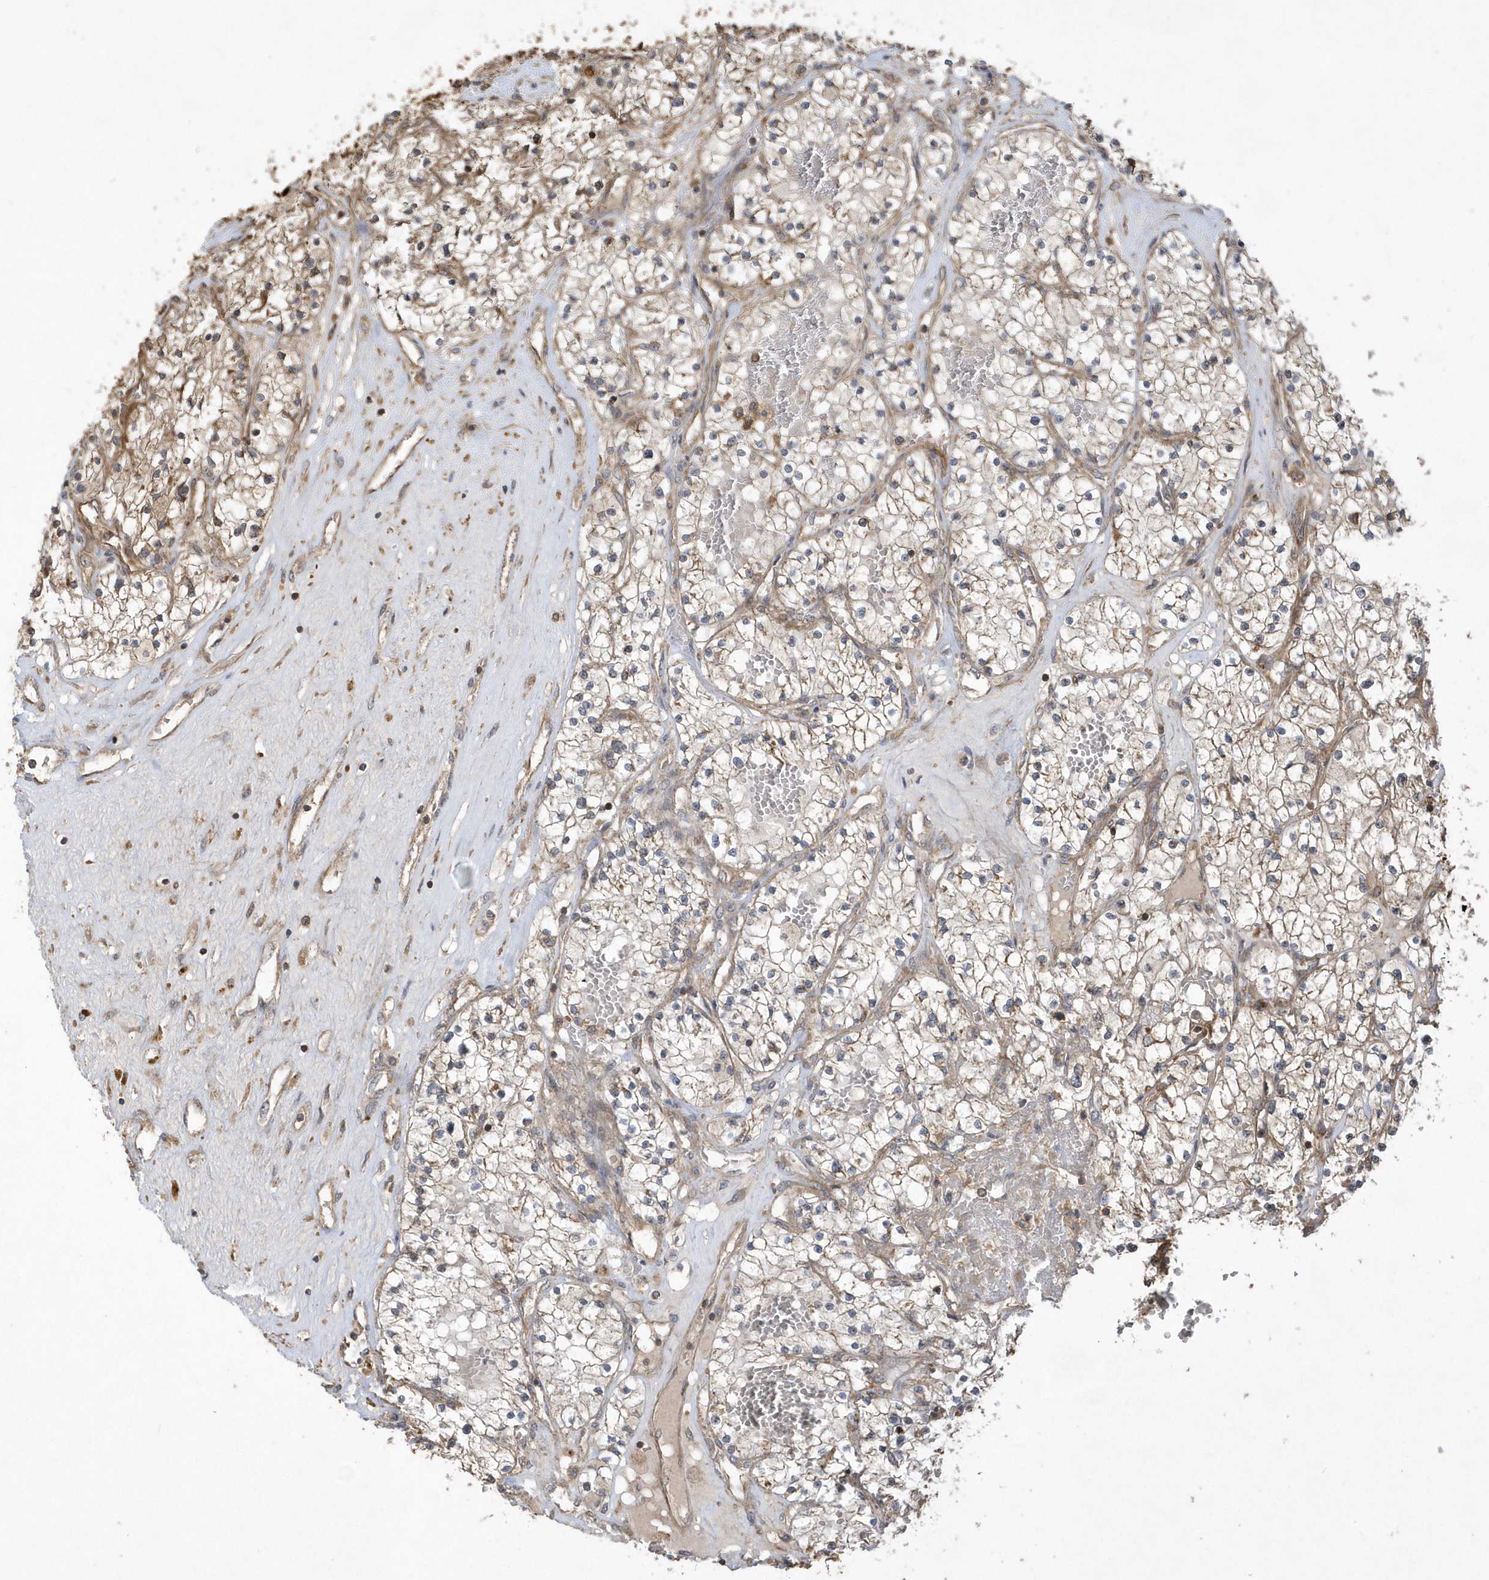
{"staining": {"intensity": "weak", "quantity": "25%-75%", "location": "cytoplasmic/membranous"}, "tissue": "renal cancer", "cell_type": "Tumor cells", "image_type": "cancer", "snomed": [{"axis": "morphology", "description": "Normal tissue, NOS"}, {"axis": "morphology", "description": "Adenocarcinoma, NOS"}, {"axis": "topography", "description": "Kidney"}], "caption": "Renal adenocarcinoma was stained to show a protein in brown. There is low levels of weak cytoplasmic/membranous staining in about 25%-75% of tumor cells.", "gene": "SENP8", "patient": {"sex": "male", "age": 68}}